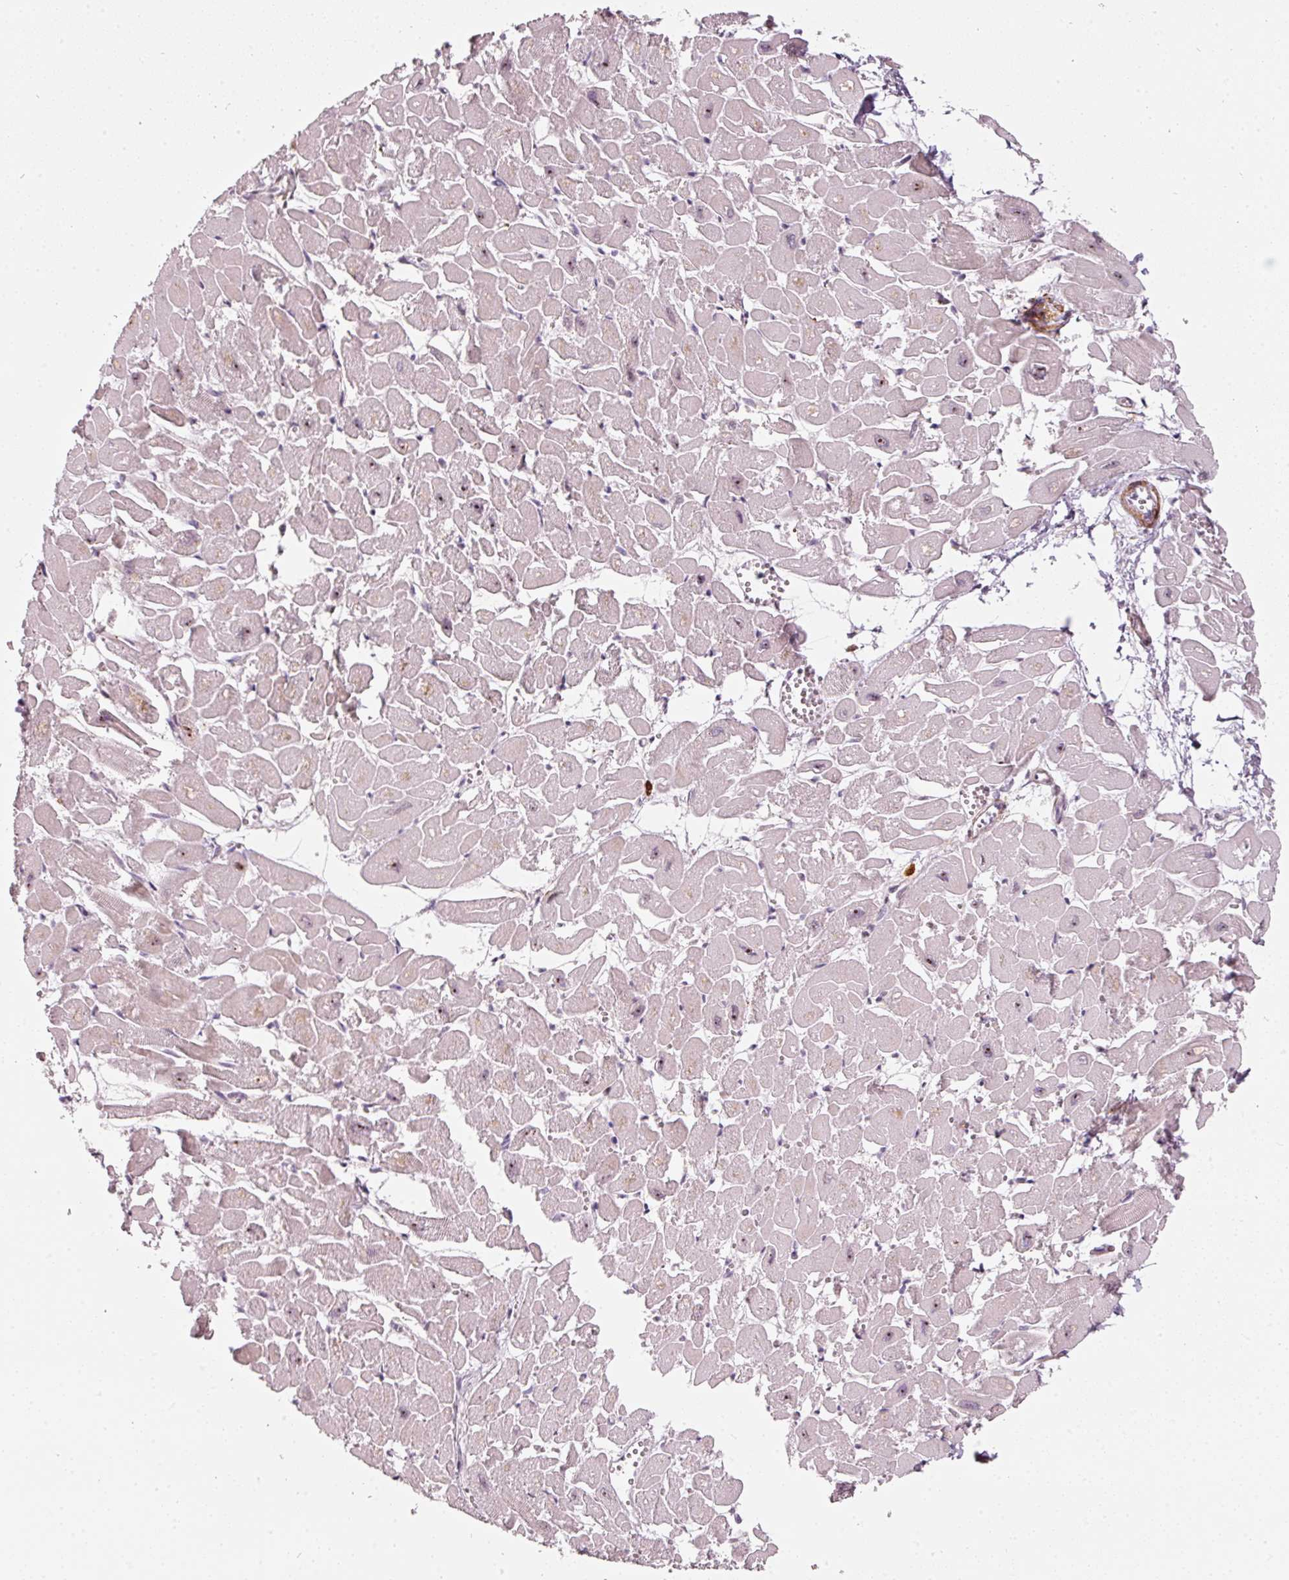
{"staining": {"intensity": "weak", "quantity": "25%-75%", "location": "cytoplasmic/membranous,nuclear"}, "tissue": "heart muscle", "cell_type": "Cardiomyocytes", "image_type": "normal", "snomed": [{"axis": "morphology", "description": "Normal tissue, NOS"}, {"axis": "topography", "description": "Heart"}], "caption": "Immunohistochemical staining of normal heart muscle reveals weak cytoplasmic/membranous,nuclear protein positivity in about 25%-75% of cardiomyocytes.", "gene": "MXRA8", "patient": {"sex": "male", "age": 54}}